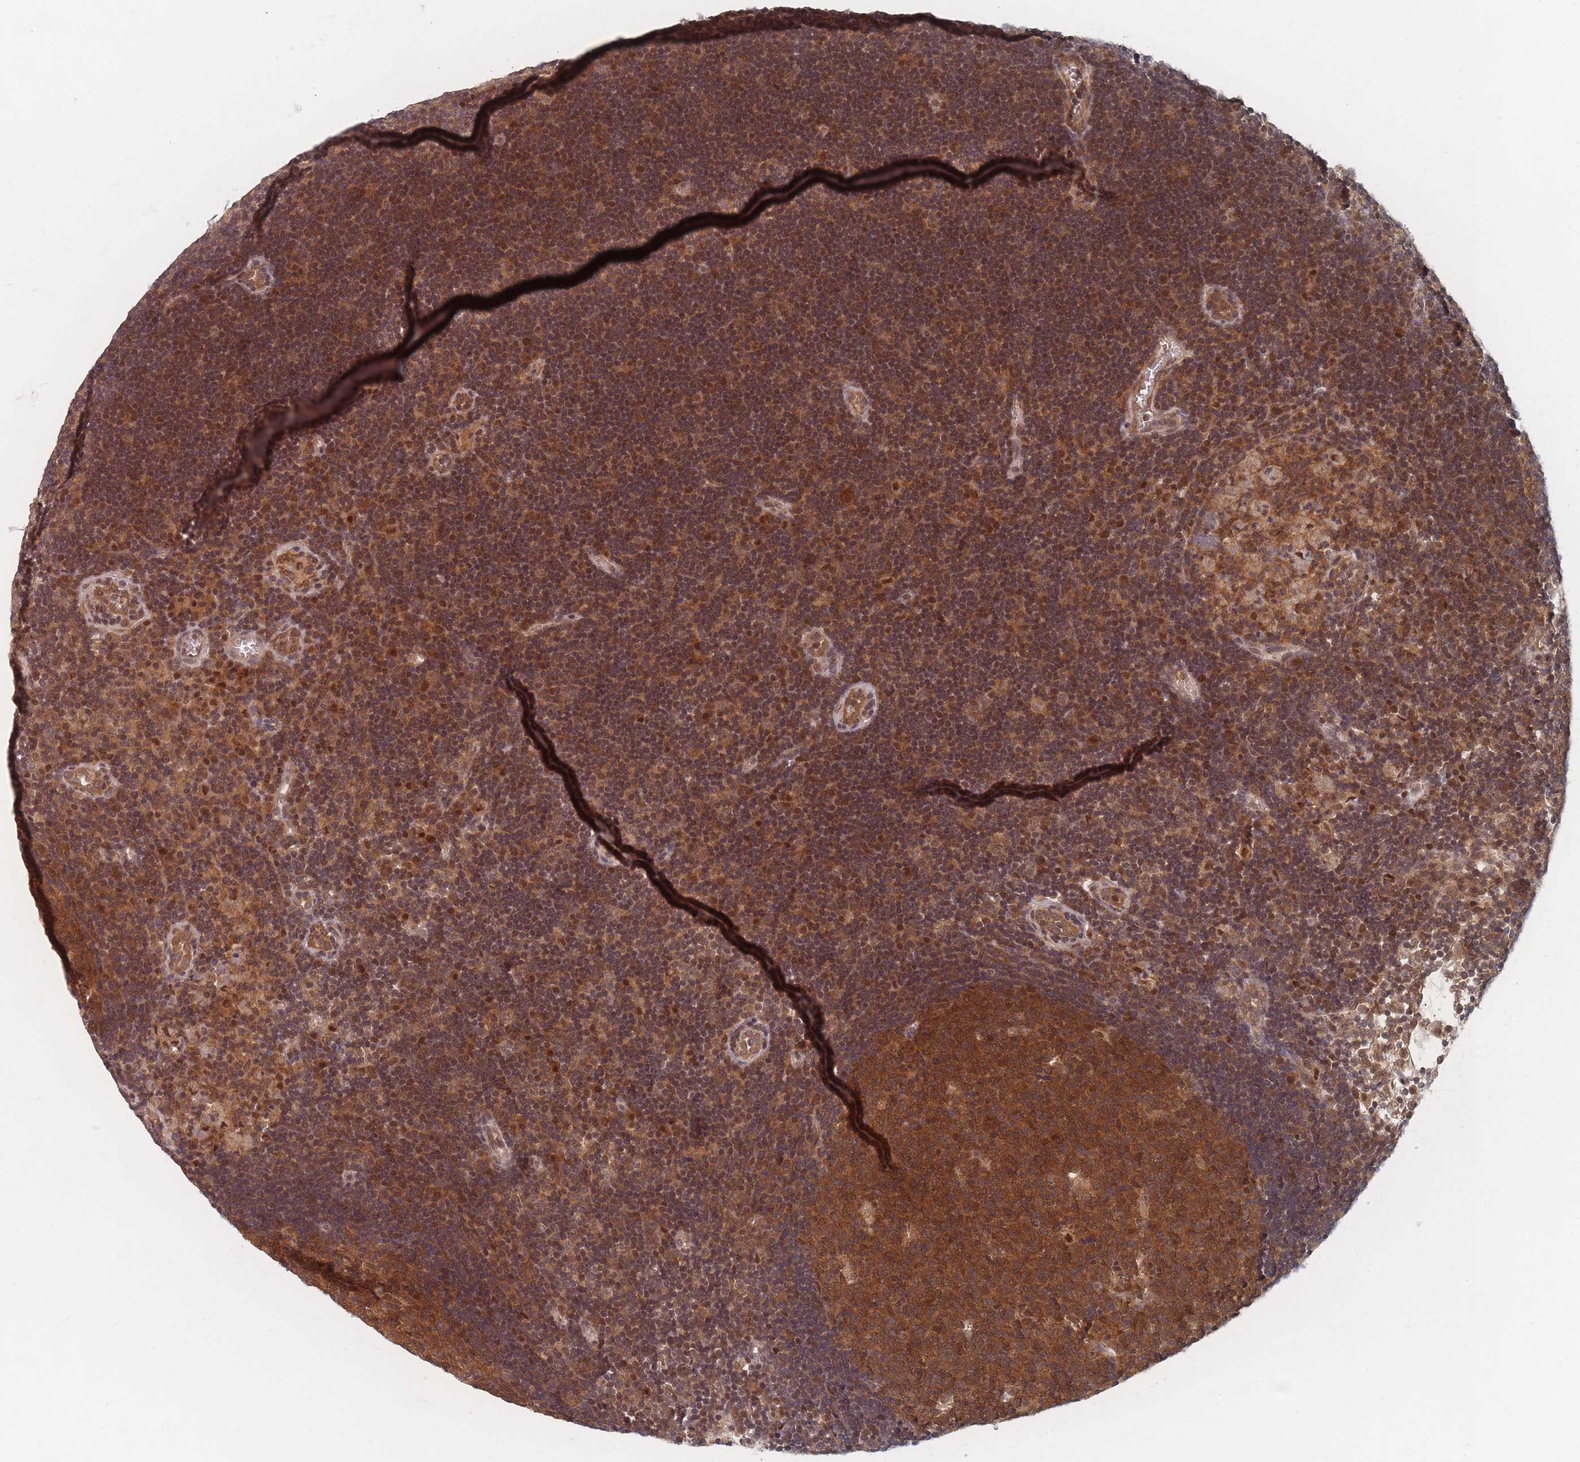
{"staining": {"intensity": "strong", "quantity": ">75%", "location": "cytoplasmic/membranous"}, "tissue": "lymph node", "cell_type": "Germinal center cells", "image_type": "normal", "snomed": [{"axis": "morphology", "description": "Normal tissue, NOS"}, {"axis": "topography", "description": "Lymph node"}], "caption": "This histopathology image demonstrates normal lymph node stained with IHC to label a protein in brown. The cytoplasmic/membranous of germinal center cells show strong positivity for the protein. Nuclei are counter-stained blue.", "gene": "PSMD9", "patient": {"sex": "male", "age": 62}}